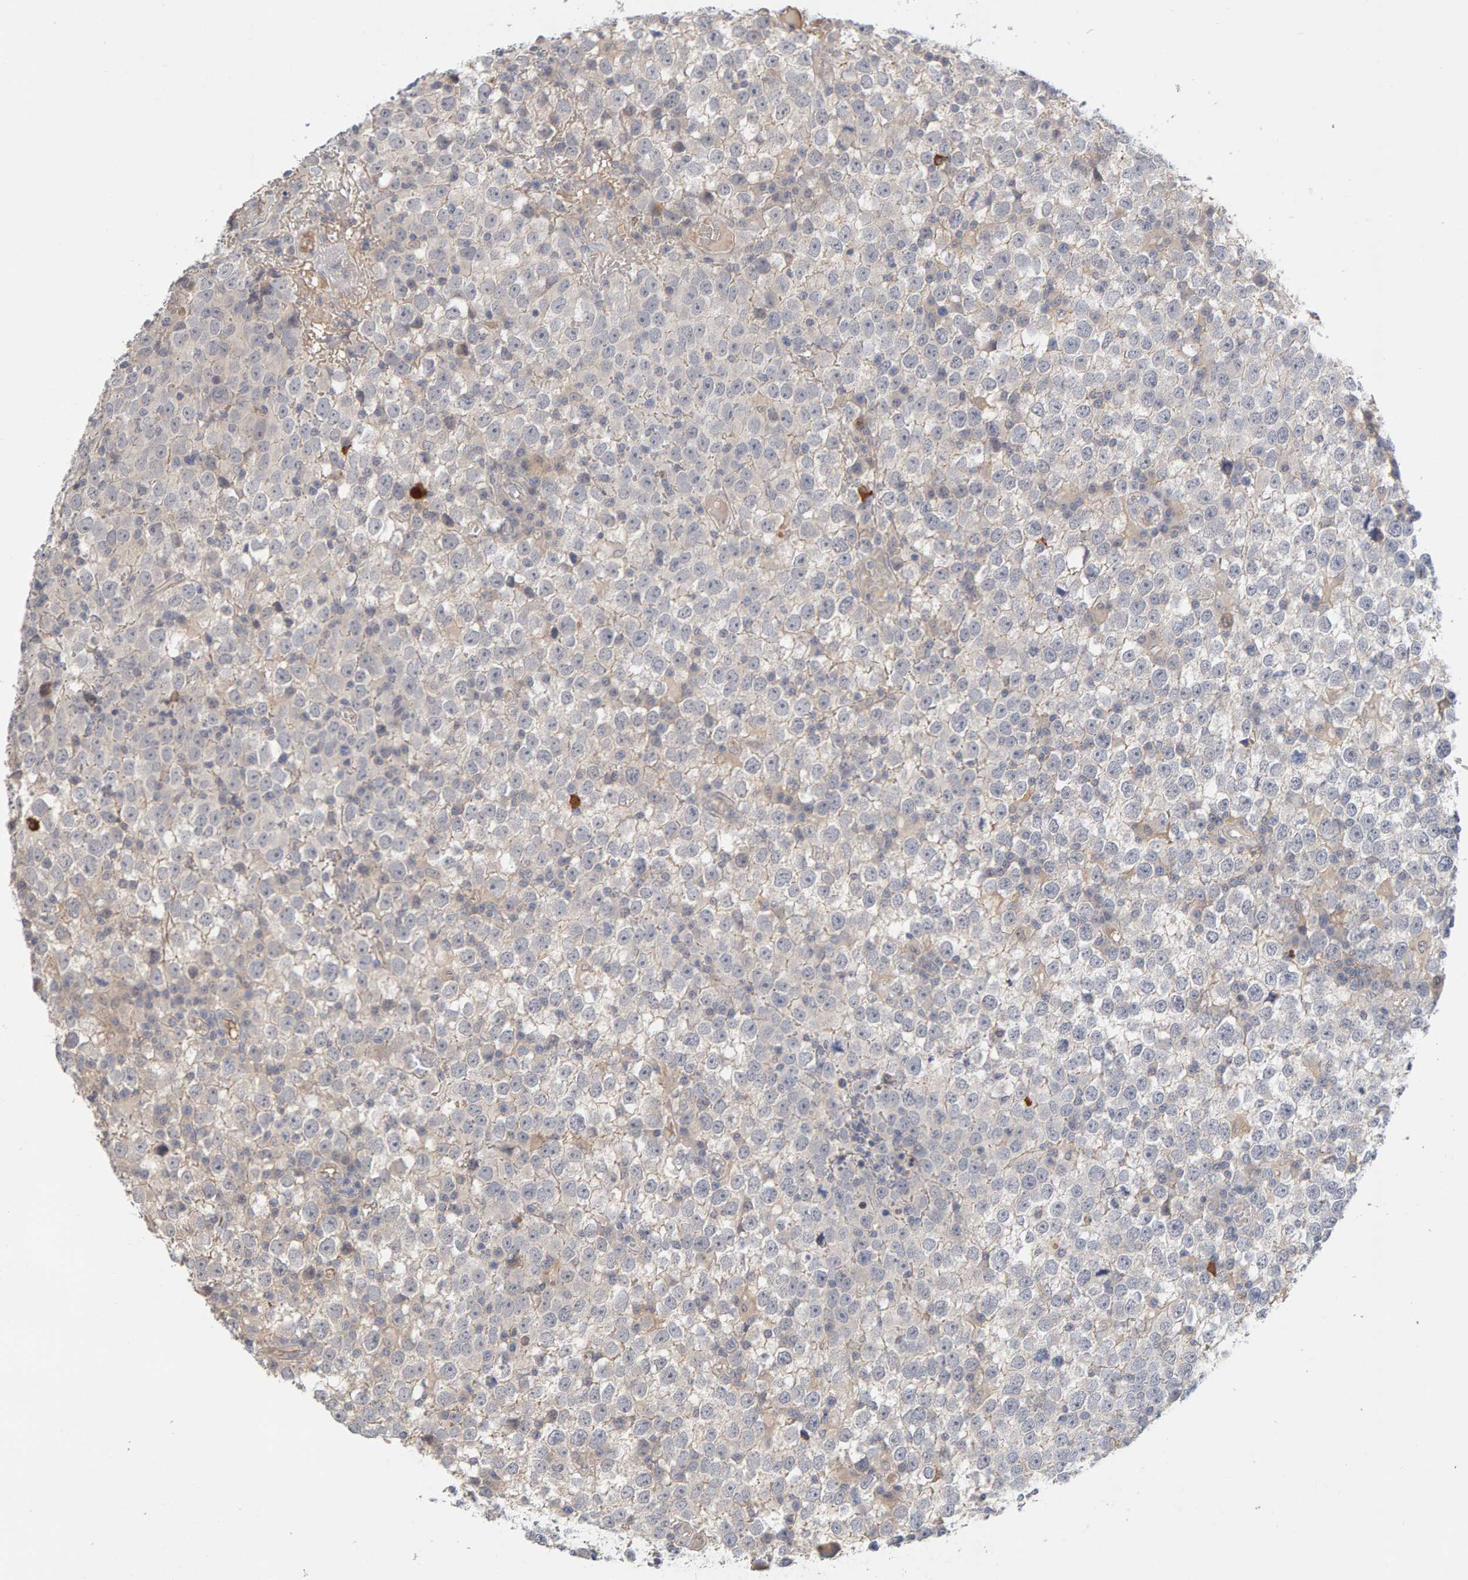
{"staining": {"intensity": "negative", "quantity": "none", "location": "none"}, "tissue": "testis cancer", "cell_type": "Tumor cells", "image_type": "cancer", "snomed": [{"axis": "morphology", "description": "Seminoma, NOS"}, {"axis": "topography", "description": "Testis"}], "caption": "Photomicrograph shows no protein expression in tumor cells of seminoma (testis) tissue.", "gene": "GFUS", "patient": {"sex": "male", "age": 65}}